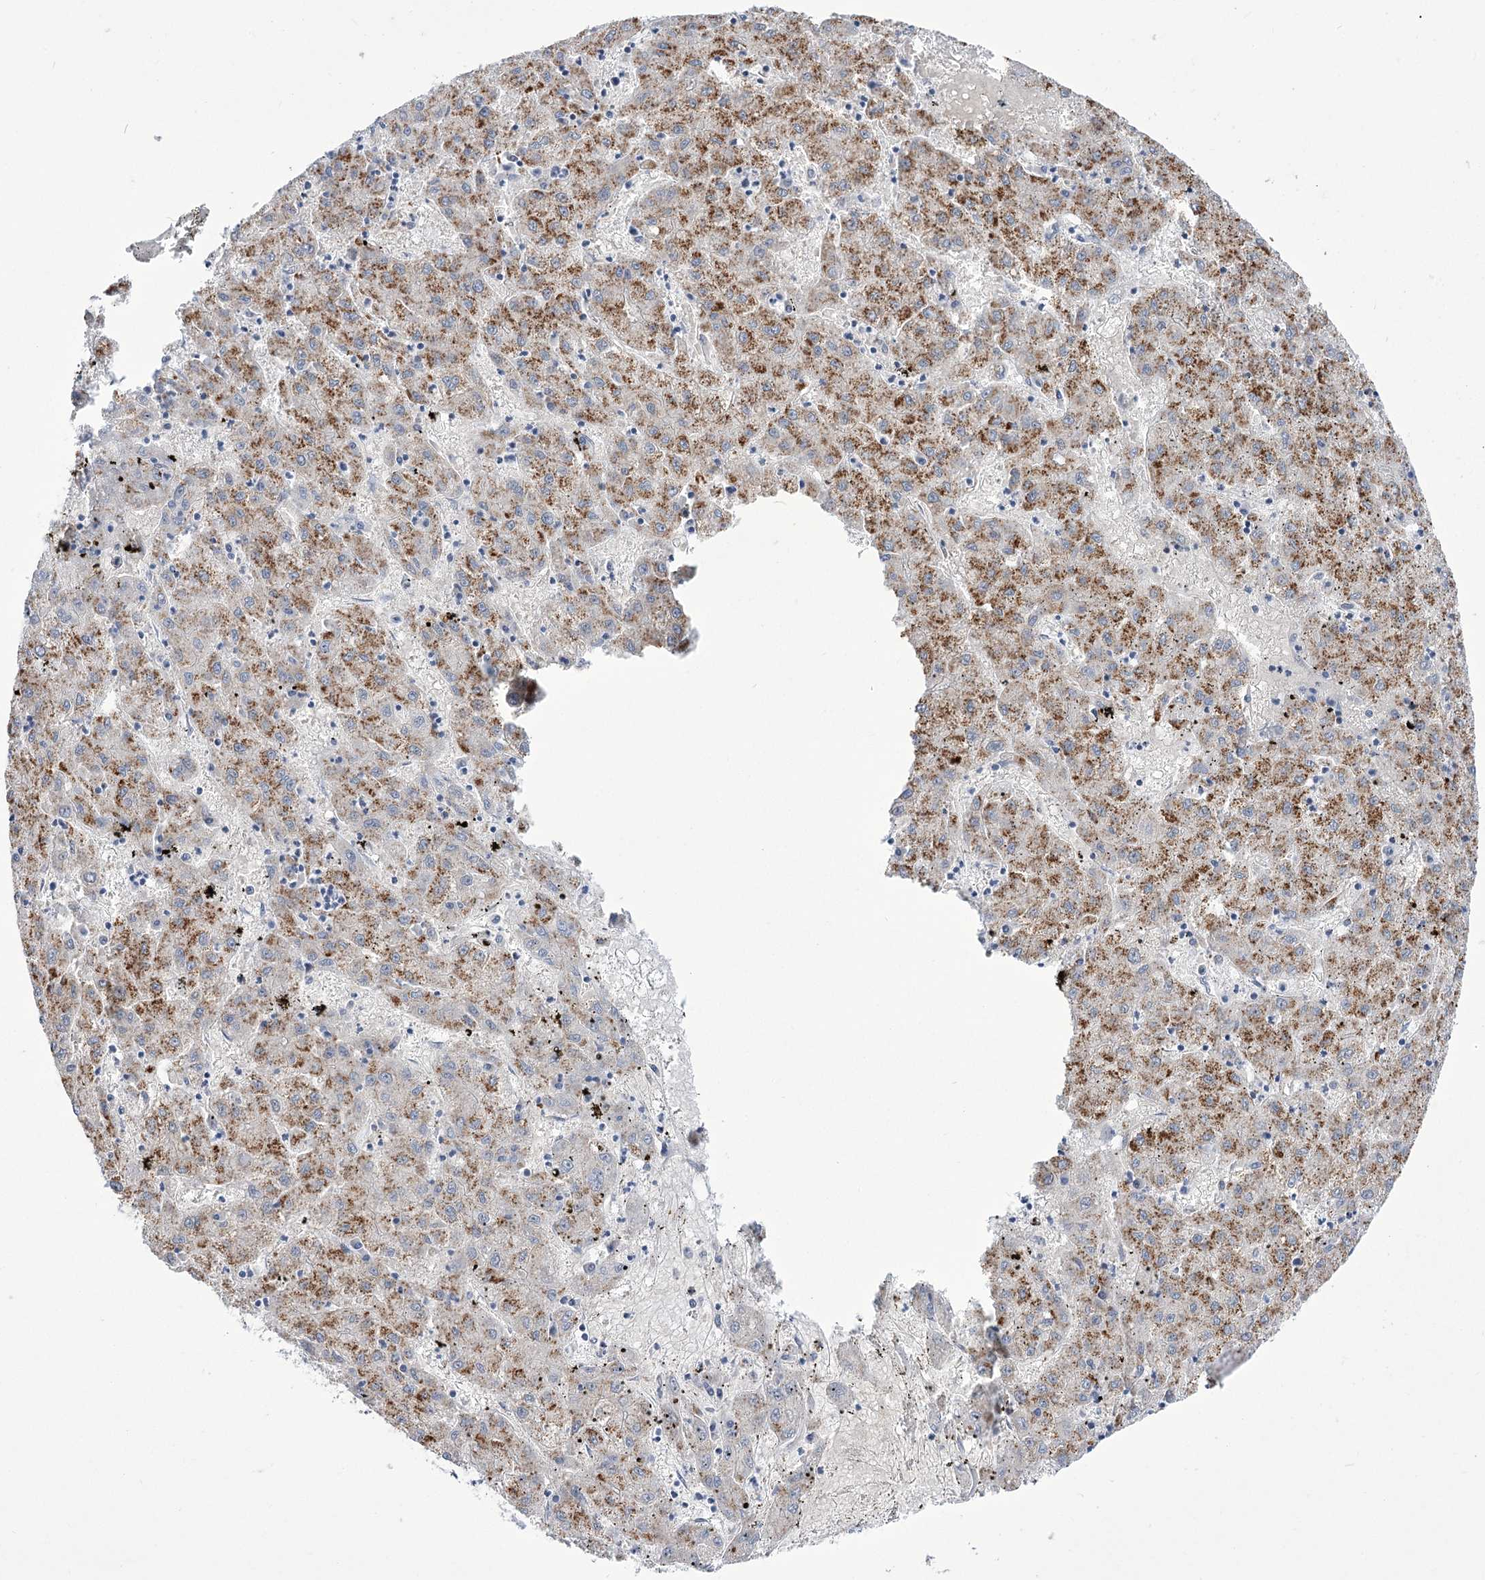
{"staining": {"intensity": "moderate", "quantity": ">75%", "location": "cytoplasmic/membranous"}, "tissue": "liver cancer", "cell_type": "Tumor cells", "image_type": "cancer", "snomed": [{"axis": "morphology", "description": "Carcinoma, Hepatocellular, NOS"}, {"axis": "topography", "description": "Liver"}], "caption": "Immunohistochemistry (IHC) (DAB) staining of liver hepatocellular carcinoma demonstrates moderate cytoplasmic/membranous protein positivity in approximately >75% of tumor cells.", "gene": "BEND7", "patient": {"sex": "male", "age": 72}}